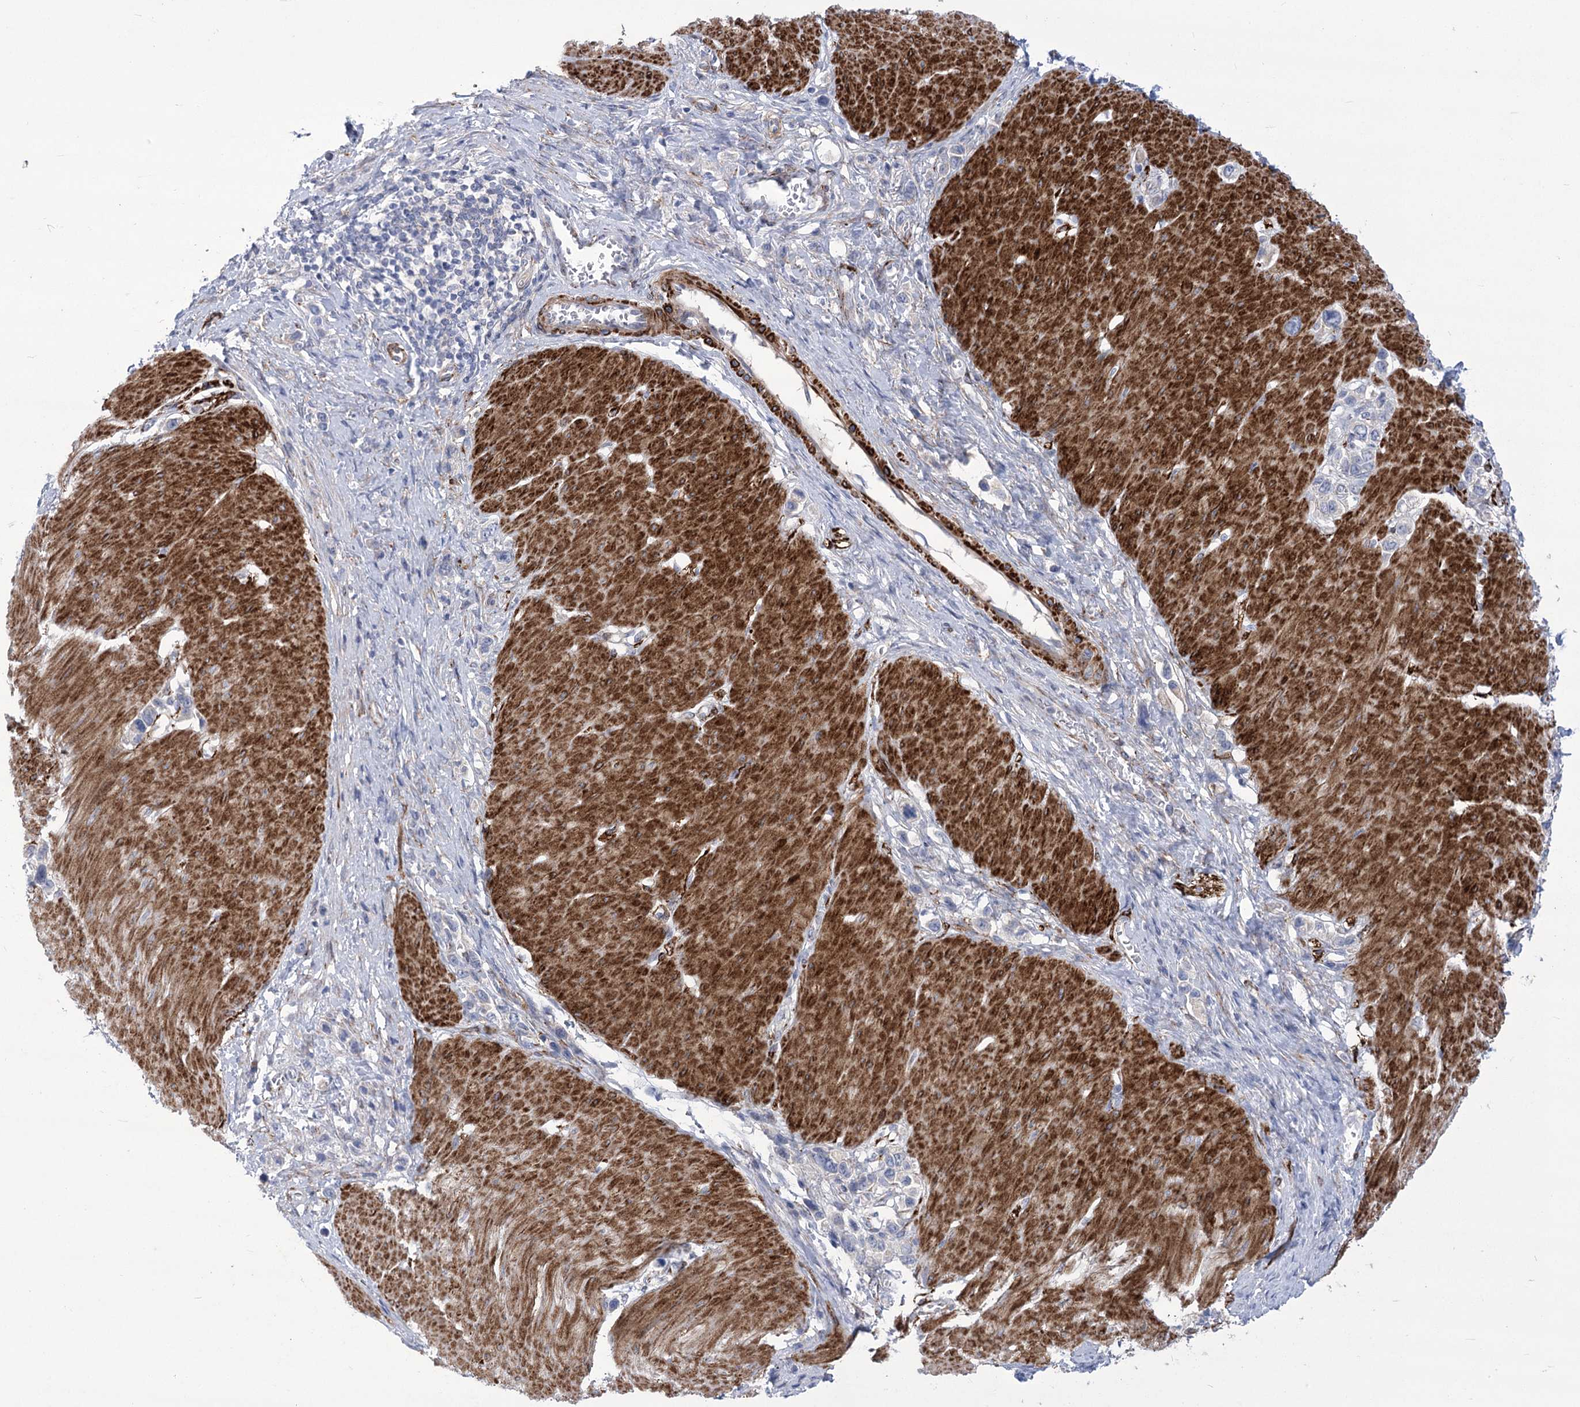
{"staining": {"intensity": "negative", "quantity": "none", "location": "none"}, "tissue": "stomach cancer", "cell_type": "Tumor cells", "image_type": "cancer", "snomed": [{"axis": "morphology", "description": "Normal tissue, NOS"}, {"axis": "morphology", "description": "Adenocarcinoma, NOS"}, {"axis": "topography", "description": "Stomach, upper"}, {"axis": "topography", "description": "Stomach"}], "caption": "This is a histopathology image of IHC staining of adenocarcinoma (stomach), which shows no staining in tumor cells.", "gene": "ANGPTL3", "patient": {"sex": "female", "age": 65}}